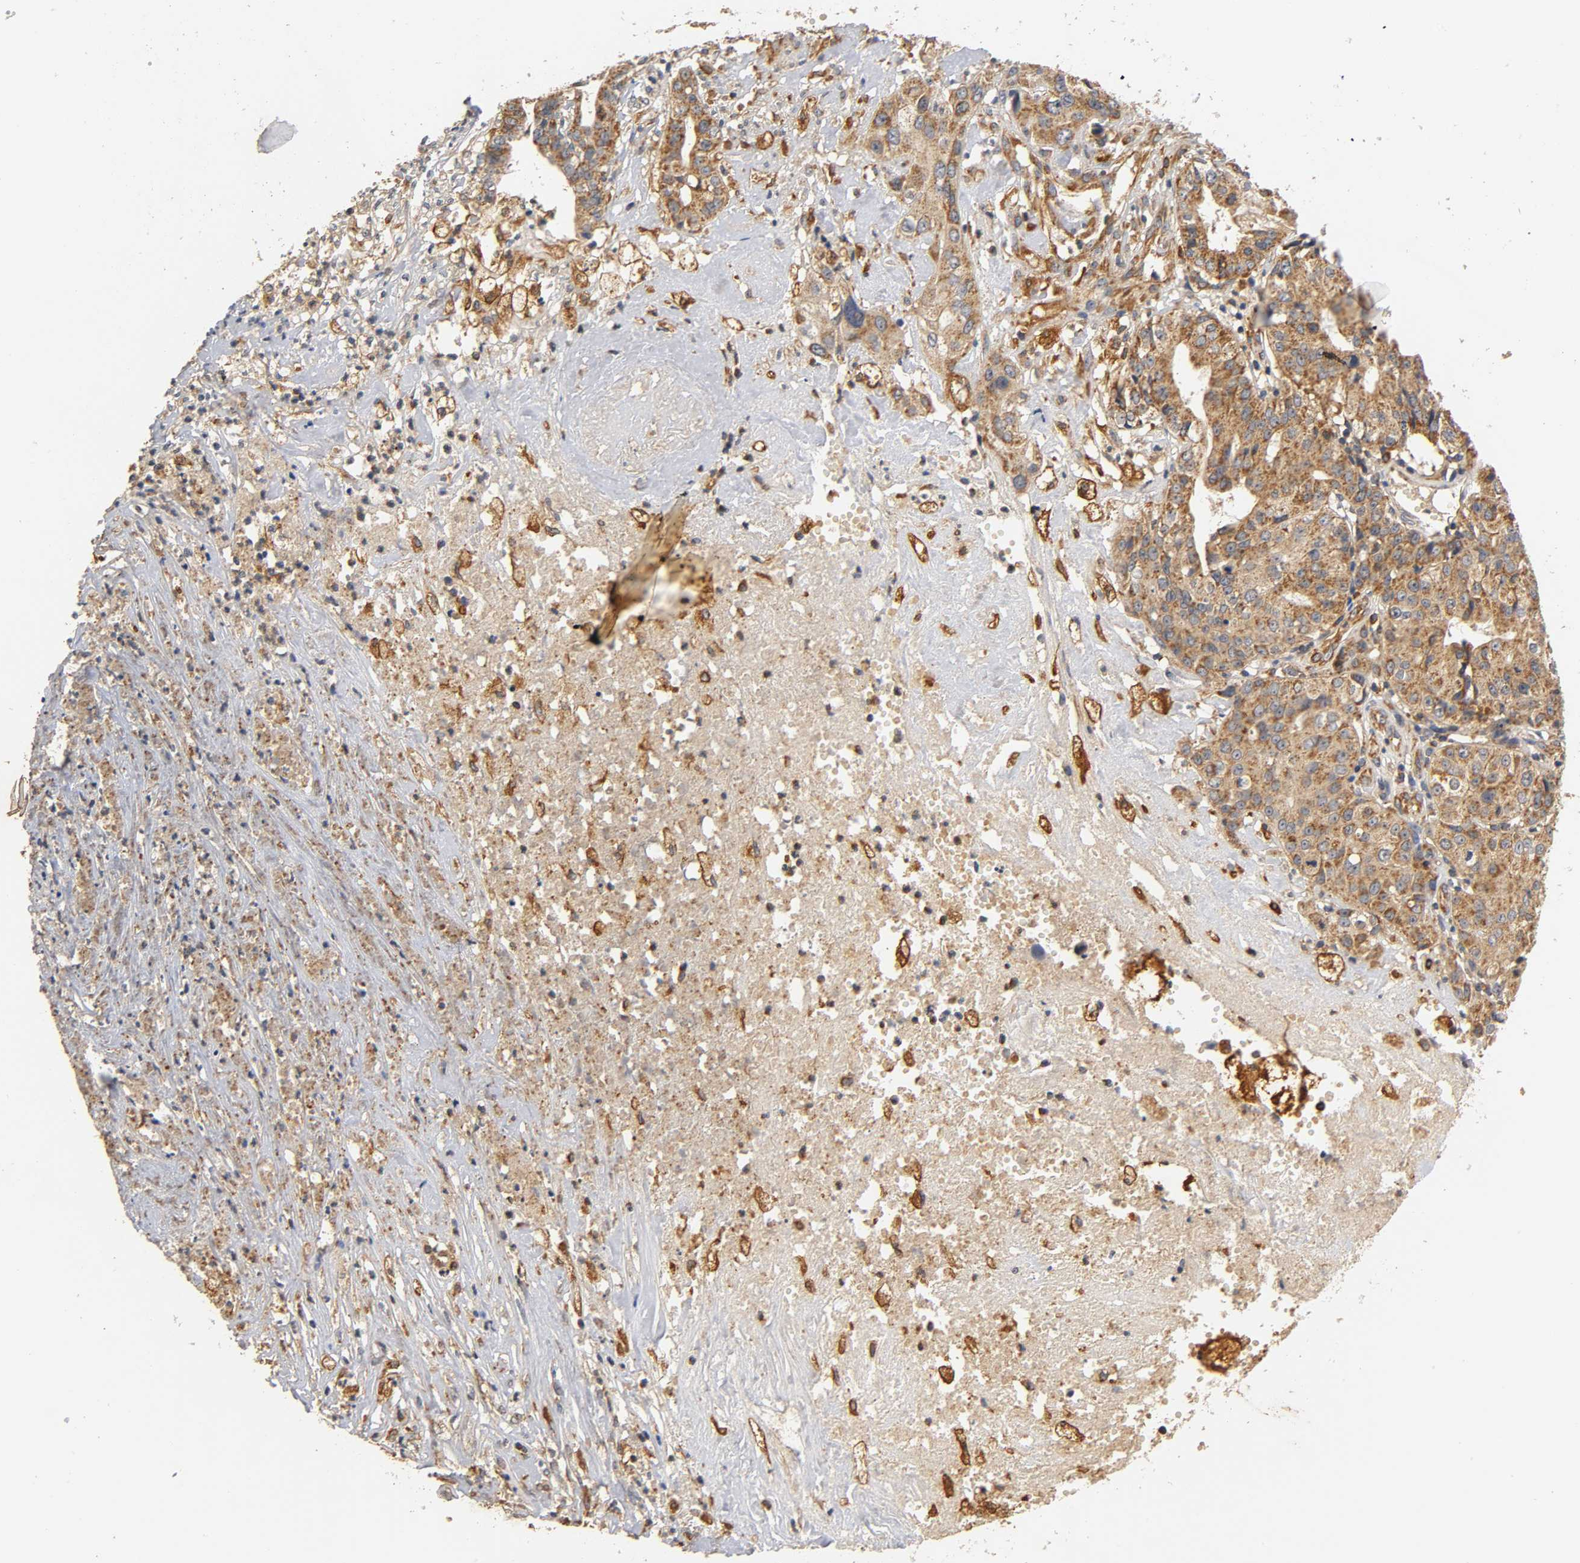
{"staining": {"intensity": "strong", "quantity": ">75%", "location": "cytoplasmic/membranous"}, "tissue": "liver cancer", "cell_type": "Tumor cells", "image_type": "cancer", "snomed": [{"axis": "morphology", "description": "Cholangiocarcinoma"}, {"axis": "topography", "description": "Liver"}], "caption": "Tumor cells display high levels of strong cytoplasmic/membranous positivity in about >75% of cells in human liver cancer (cholangiocarcinoma). The protein of interest is shown in brown color, while the nuclei are stained blue.", "gene": "SCAP", "patient": {"sex": "female", "age": 61}}